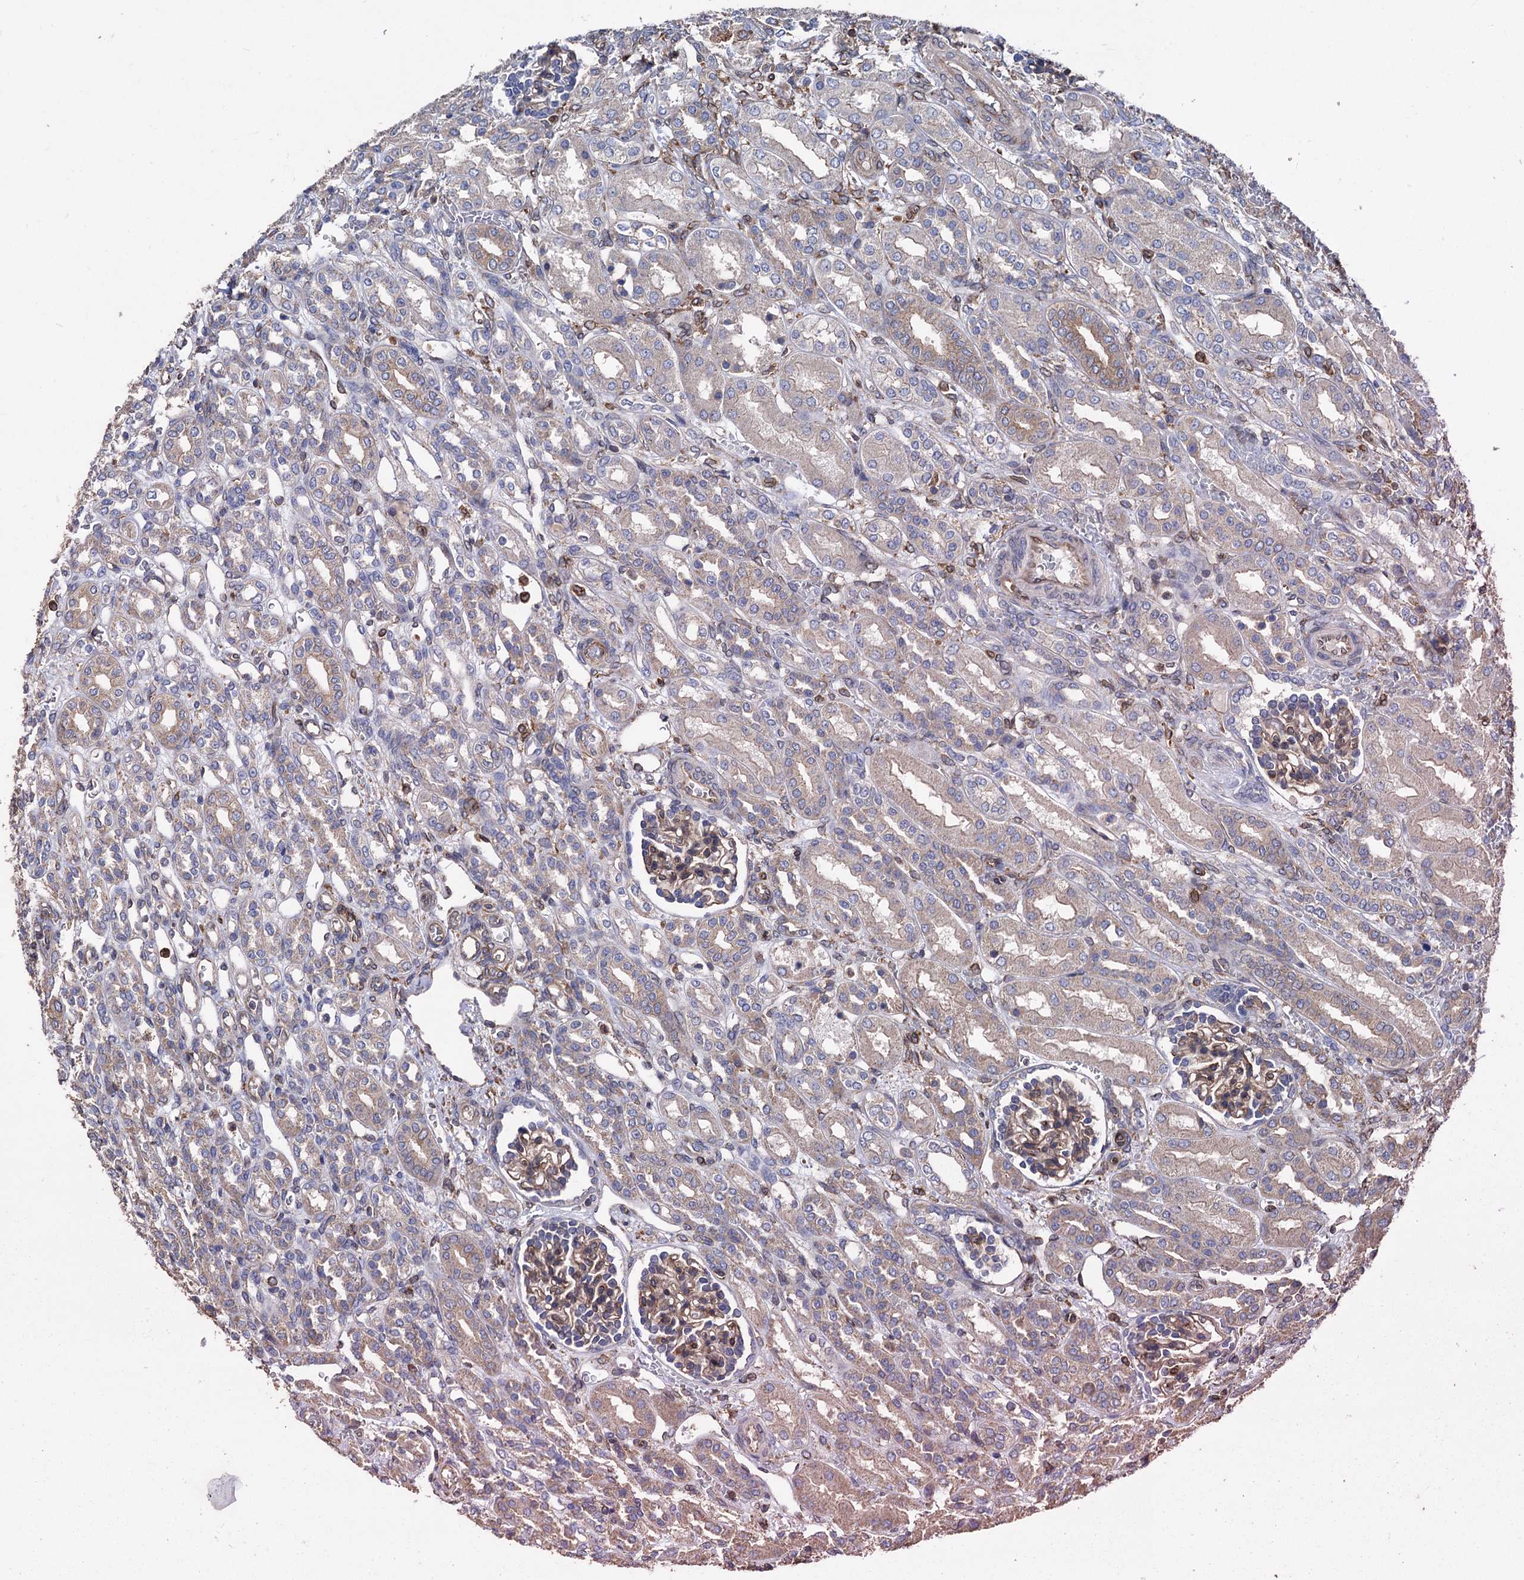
{"staining": {"intensity": "weak", "quantity": ">75%", "location": "cytoplasmic/membranous"}, "tissue": "kidney", "cell_type": "Cells in glomeruli", "image_type": "normal", "snomed": [{"axis": "morphology", "description": "Normal tissue, NOS"}, {"axis": "morphology", "description": "Neoplasm, malignant, NOS"}, {"axis": "topography", "description": "Kidney"}], "caption": "Immunohistochemical staining of unremarkable human kidney shows low levels of weak cytoplasmic/membranous expression in about >75% of cells in glomeruli. The staining is performed using DAB brown chromogen to label protein expression. The nuclei are counter-stained blue using hematoxylin.", "gene": "STING1", "patient": {"sex": "female", "age": 1}}